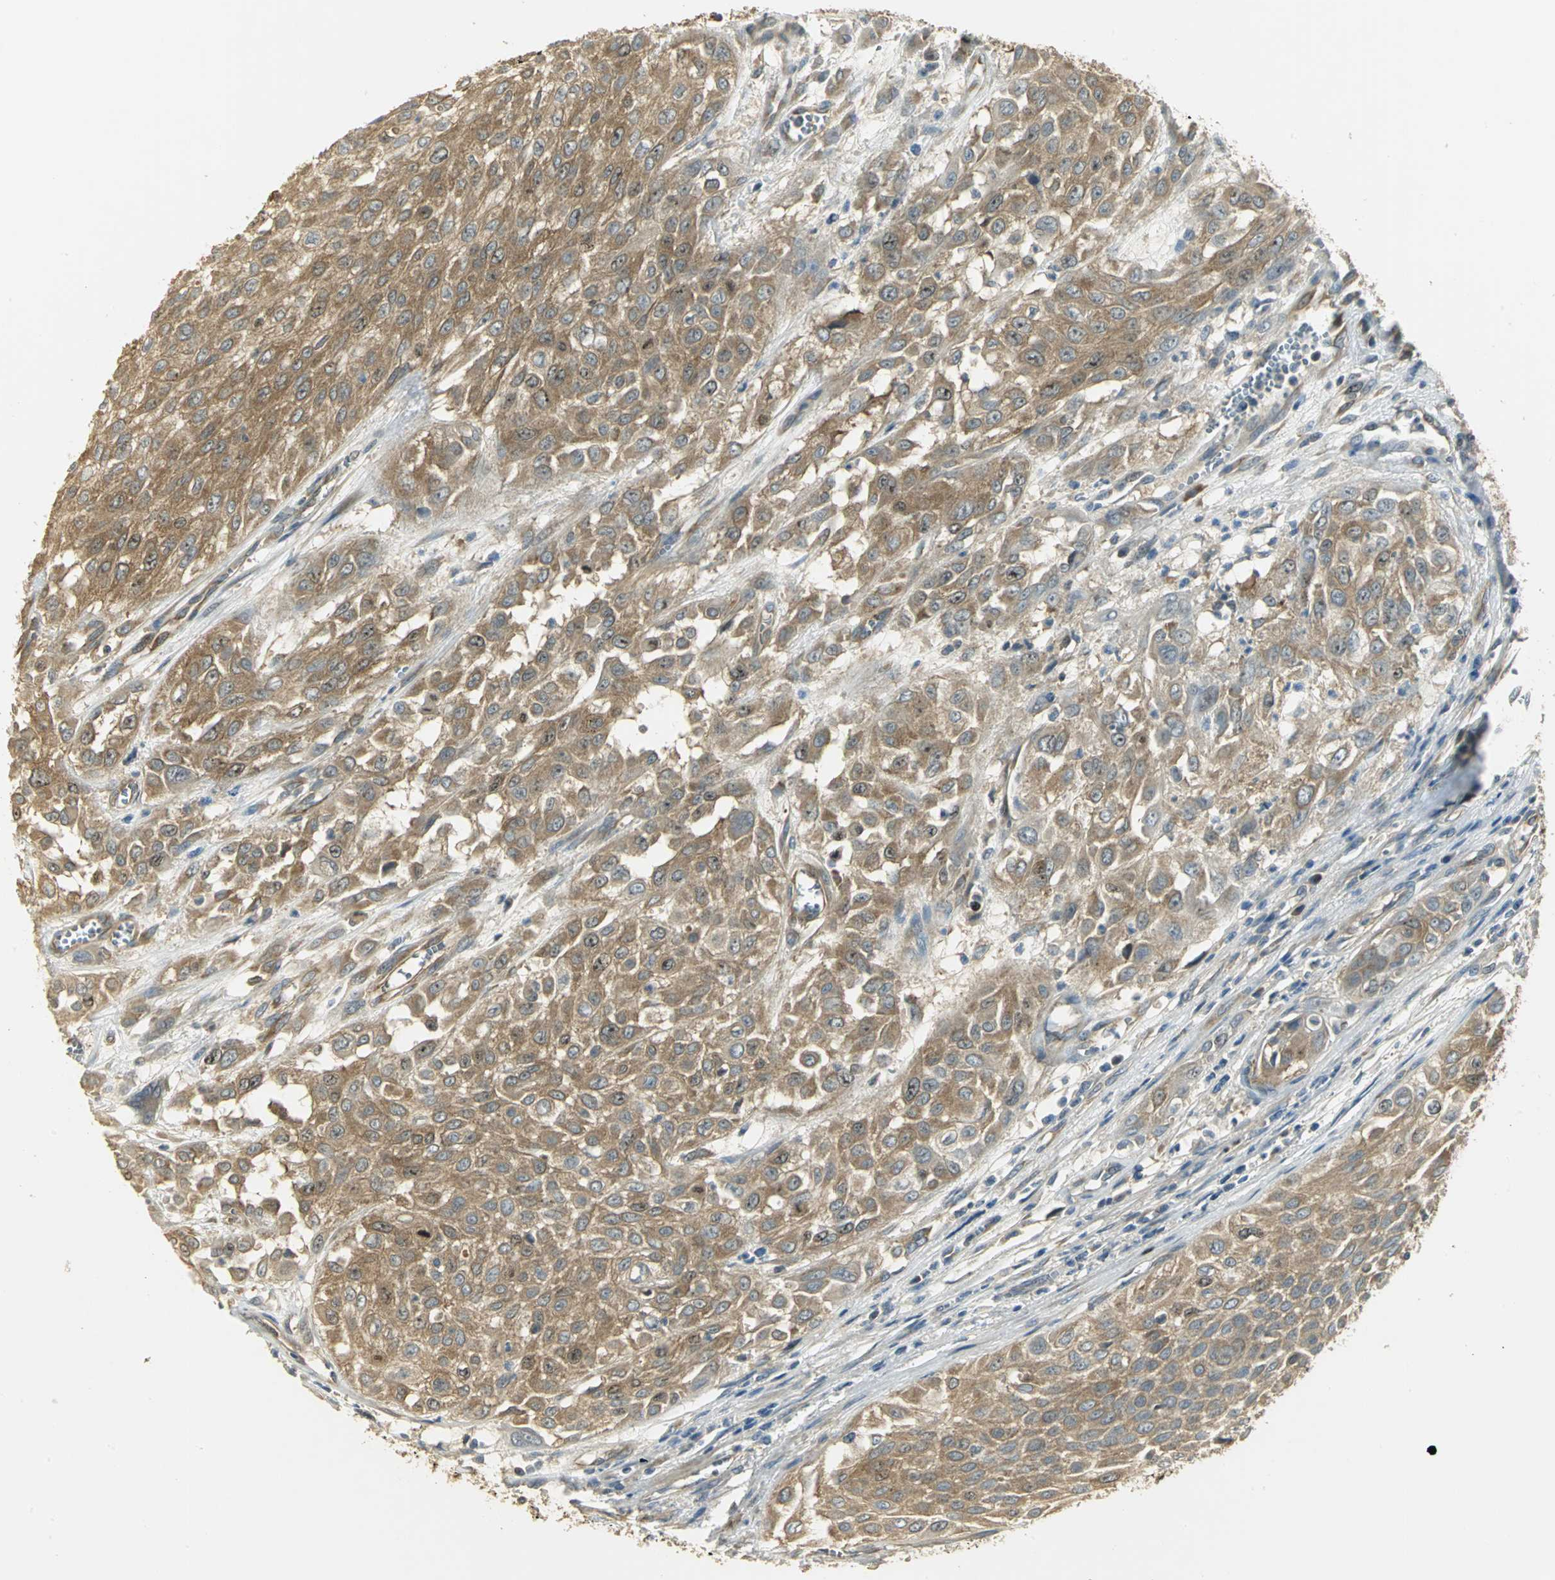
{"staining": {"intensity": "moderate", "quantity": ">75%", "location": "cytoplasmic/membranous"}, "tissue": "urothelial cancer", "cell_type": "Tumor cells", "image_type": "cancer", "snomed": [{"axis": "morphology", "description": "Urothelial carcinoma, High grade"}, {"axis": "topography", "description": "Urinary bladder"}], "caption": "Urothelial cancer stained with DAB immunohistochemistry reveals medium levels of moderate cytoplasmic/membranous staining in about >75% of tumor cells.", "gene": "RARS1", "patient": {"sex": "male", "age": 57}}